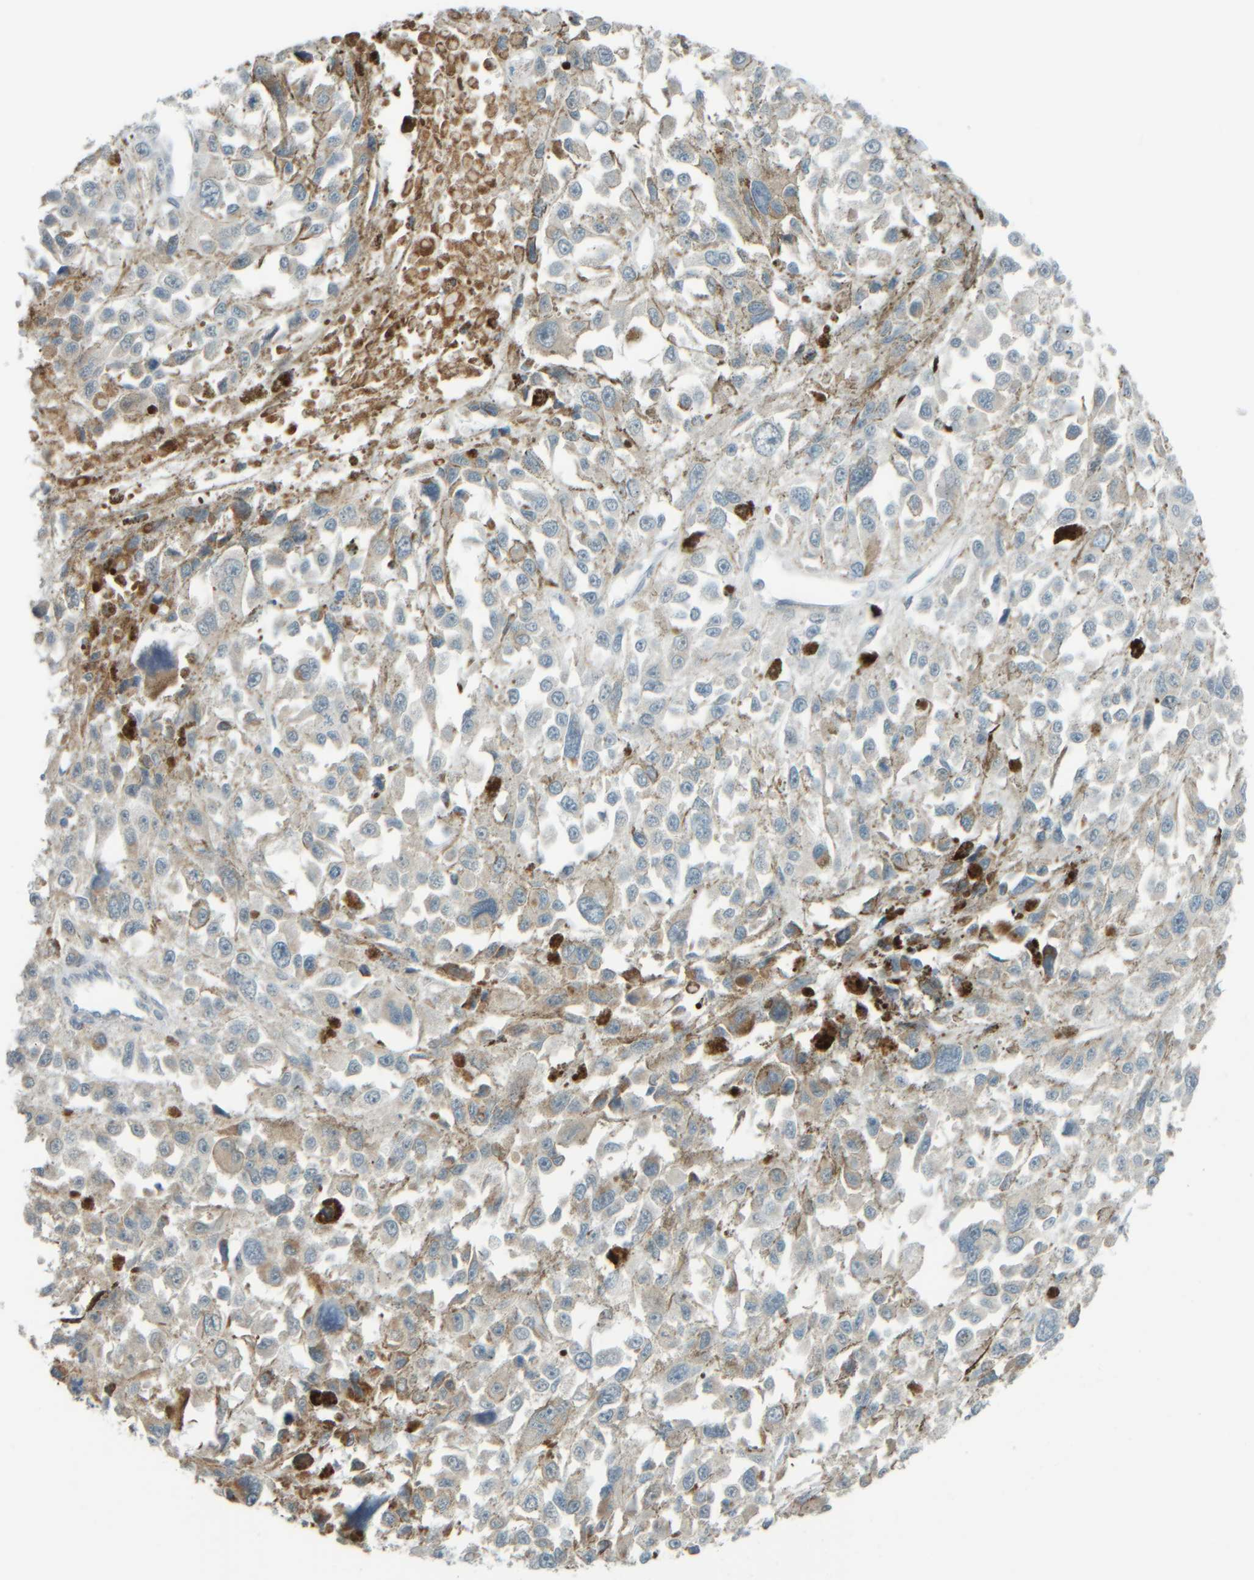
{"staining": {"intensity": "weak", "quantity": "25%-75%", "location": "cytoplasmic/membranous"}, "tissue": "melanoma", "cell_type": "Tumor cells", "image_type": "cancer", "snomed": [{"axis": "morphology", "description": "Malignant melanoma, Metastatic site"}, {"axis": "topography", "description": "Lymph node"}], "caption": "A micrograph showing weak cytoplasmic/membranous expression in about 25%-75% of tumor cells in melanoma, as visualized by brown immunohistochemical staining.", "gene": "PTGES3L-AARSD1", "patient": {"sex": "male", "age": 59}}